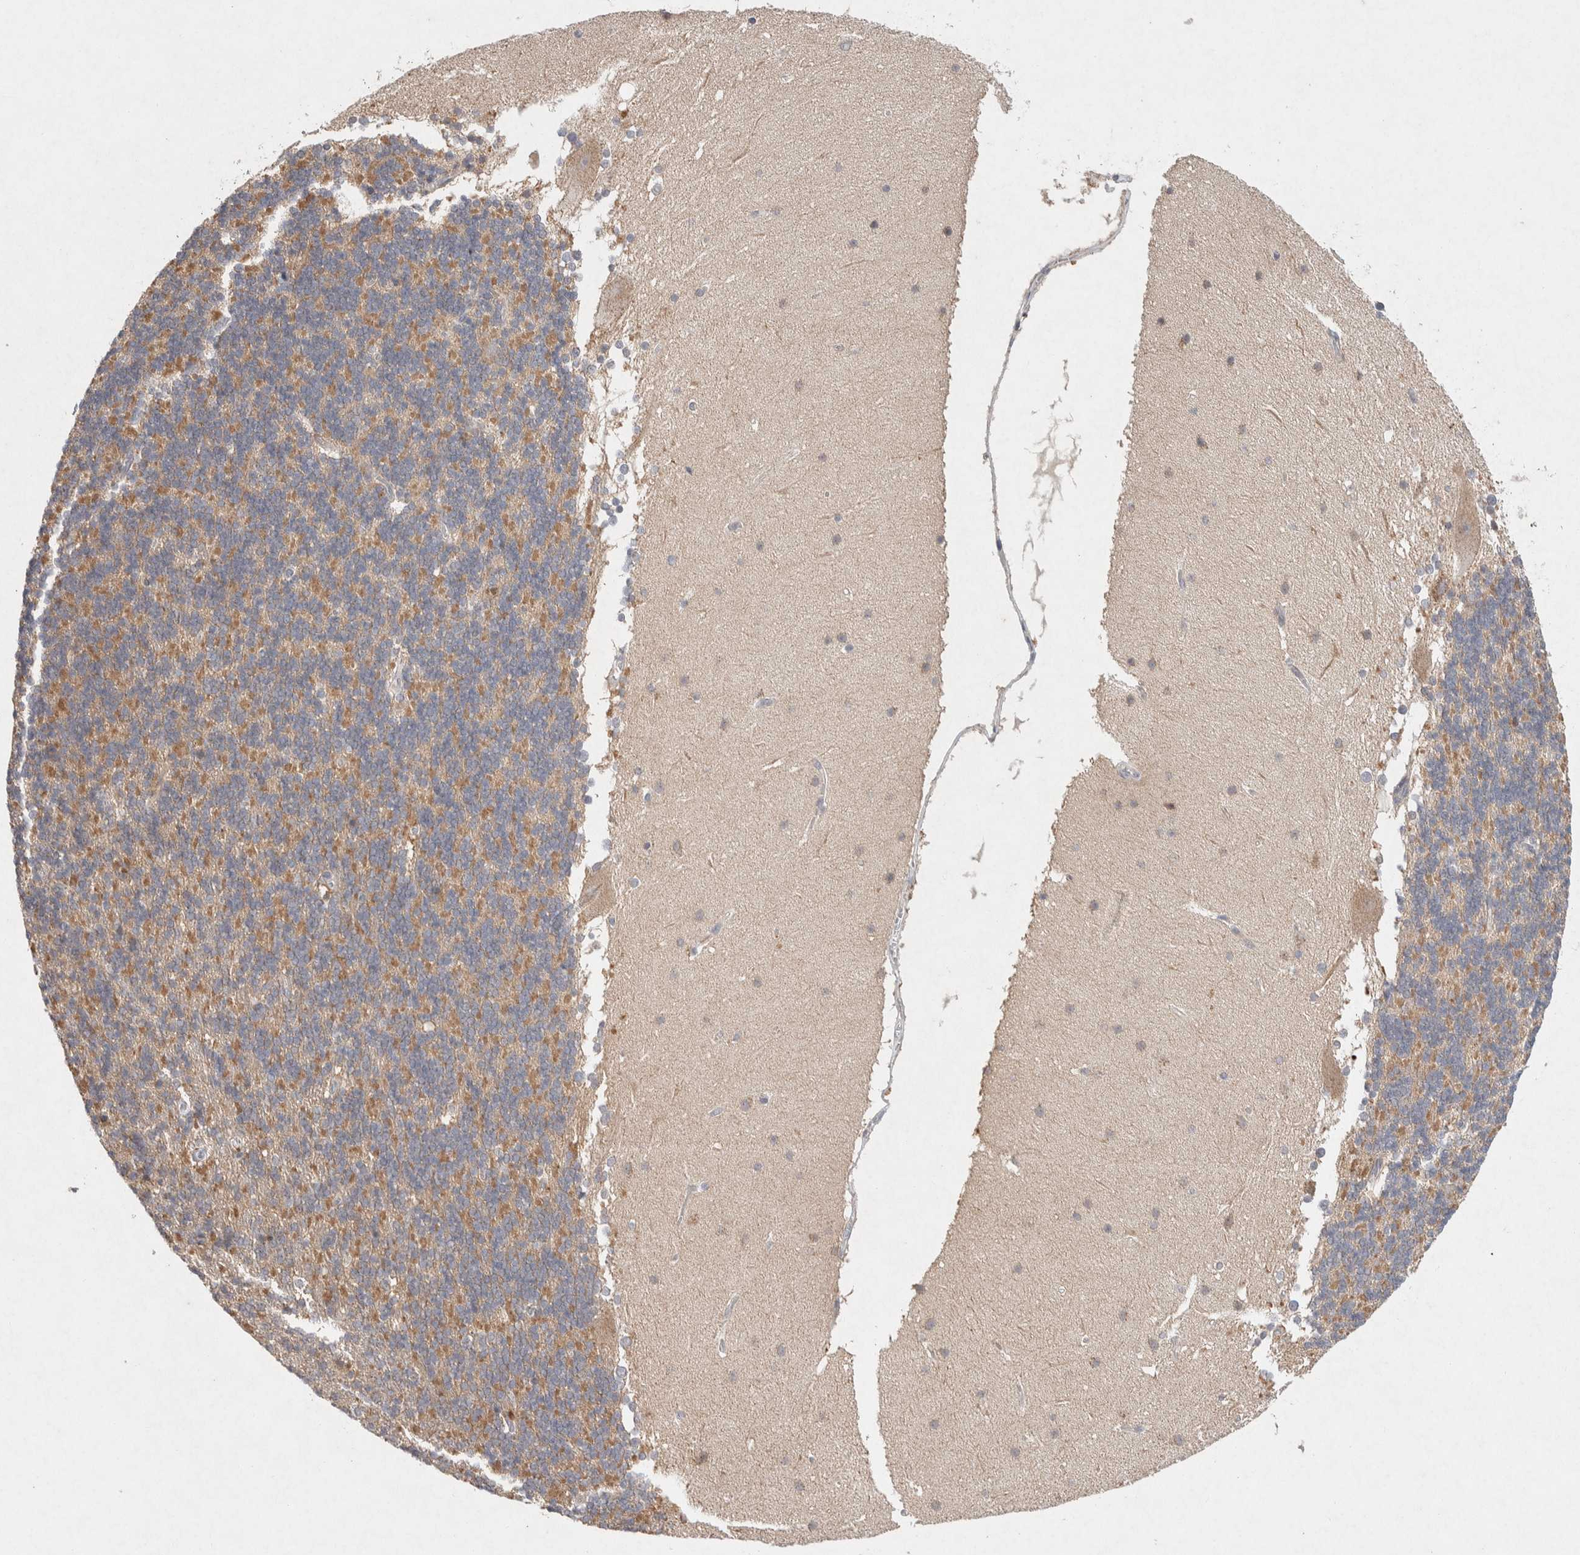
{"staining": {"intensity": "moderate", "quantity": "25%-75%", "location": "cytoplasmic/membranous"}, "tissue": "cerebellum", "cell_type": "Cells in granular layer", "image_type": "normal", "snomed": [{"axis": "morphology", "description": "Normal tissue, NOS"}, {"axis": "topography", "description": "Cerebellum"}], "caption": "Cells in granular layer show moderate cytoplasmic/membranous positivity in approximately 25%-75% of cells in normal cerebellum. (DAB (3,3'-diaminobenzidine) = brown stain, brightfield microscopy at high magnification).", "gene": "CMTM4", "patient": {"sex": "female", "age": 19}}